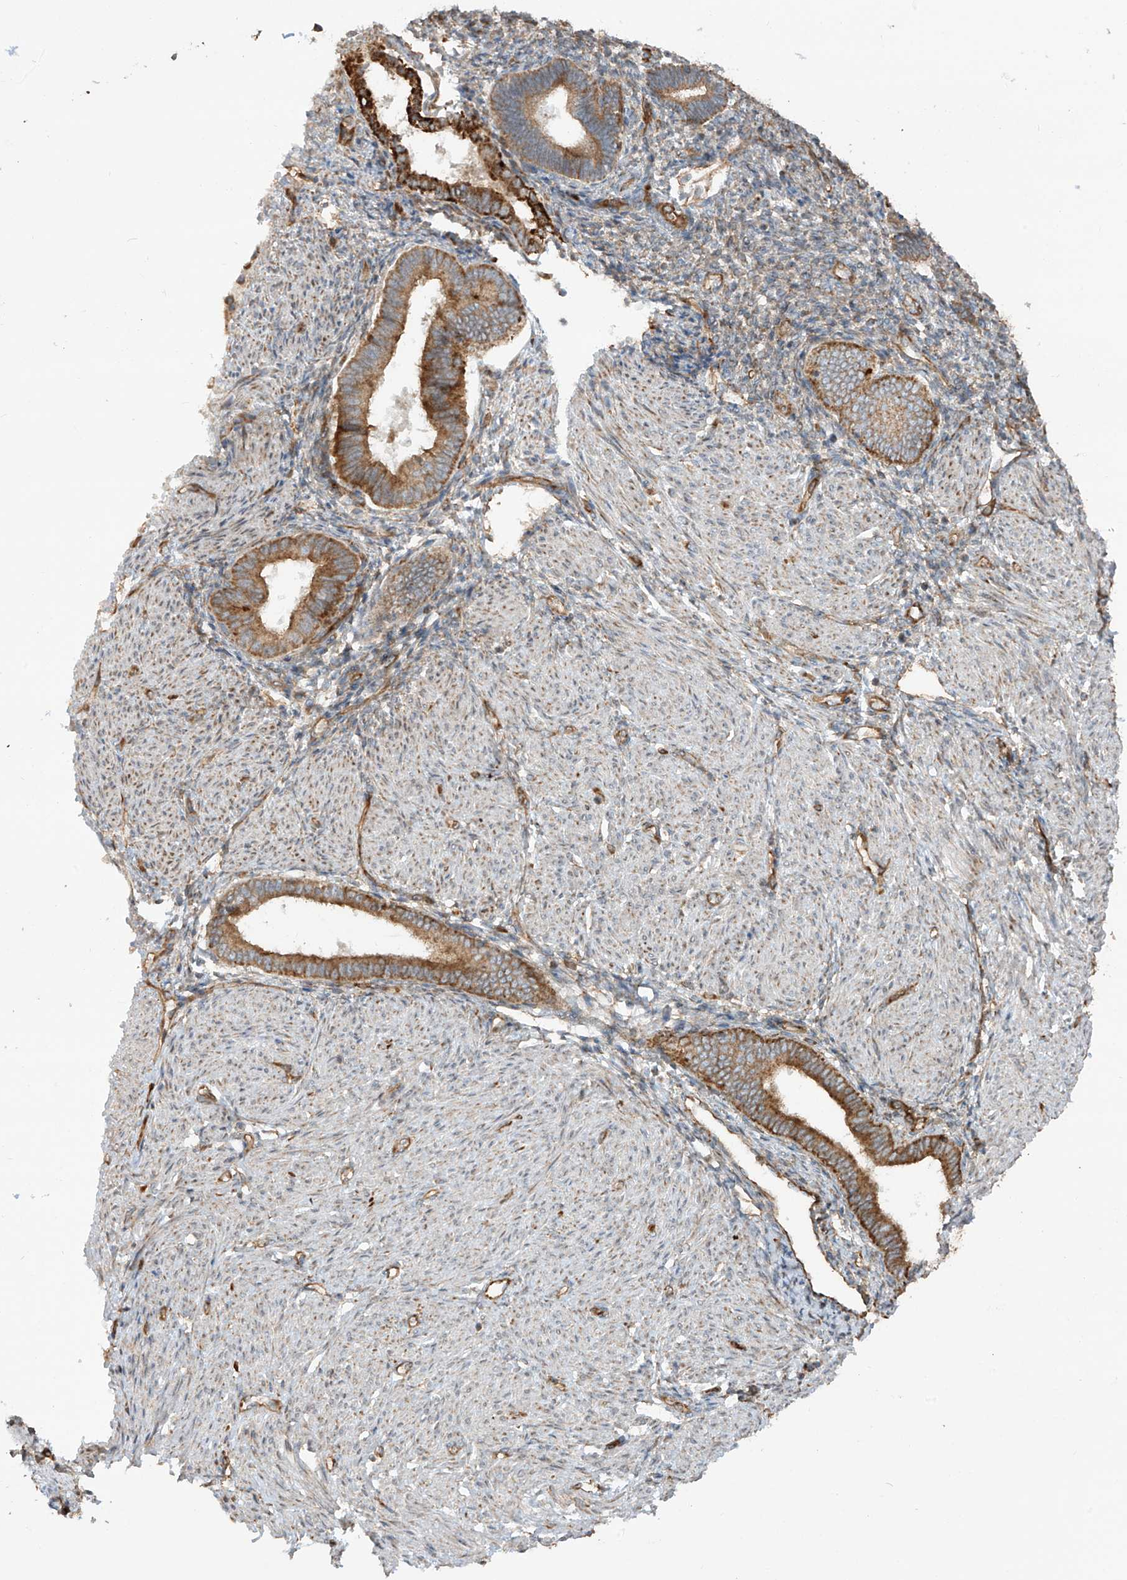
{"staining": {"intensity": "weak", "quantity": "25%-75%", "location": "cytoplasmic/membranous"}, "tissue": "endometrium", "cell_type": "Cells in endometrial stroma", "image_type": "normal", "snomed": [{"axis": "morphology", "description": "Normal tissue, NOS"}, {"axis": "topography", "description": "Endometrium"}], "caption": "Immunohistochemical staining of benign human endometrium reveals weak cytoplasmic/membranous protein positivity in about 25%-75% of cells in endometrial stroma. The staining was performed using DAB, with brown indicating positive protein expression. Nuclei are stained blue with hematoxylin.", "gene": "EIF5B", "patient": {"sex": "female", "age": 53}}